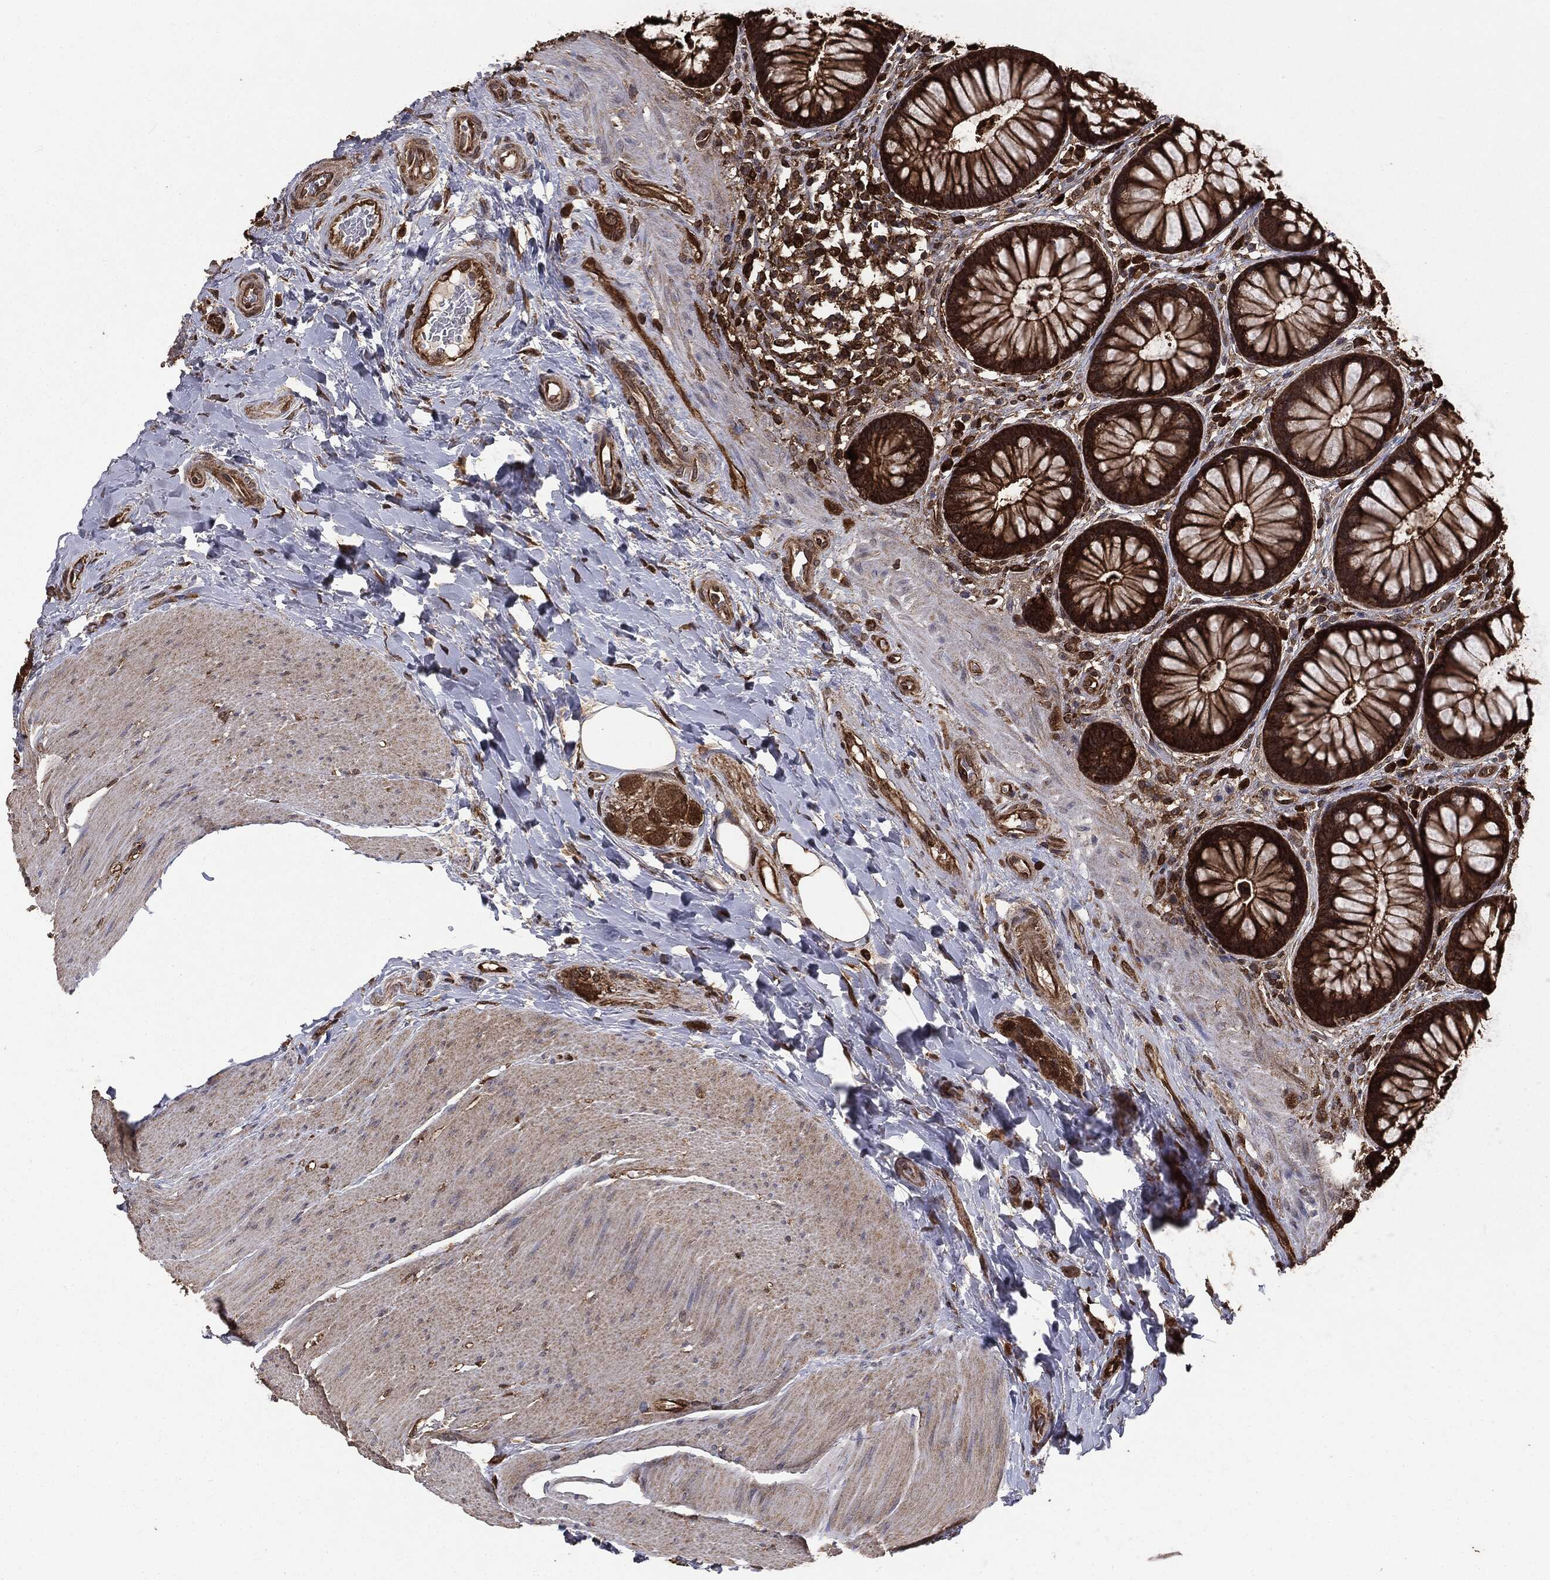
{"staining": {"intensity": "strong", "quantity": ">75%", "location": "cytoplasmic/membranous"}, "tissue": "rectum", "cell_type": "Glandular cells", "image_type": "normal", "snomed": [{"axis": "morphology", "description": "Normal tissue, NOS"}, {"axis": "topography", "description": "Rectum"}], "caption": "Immunohistochemical staining of benign rectum demonstrates strong cytoplasmic/membranous protein expression in approximately >75% of glandular cells.", "gene": "NME1", "patient": {"sex": "female", "age": 58}}